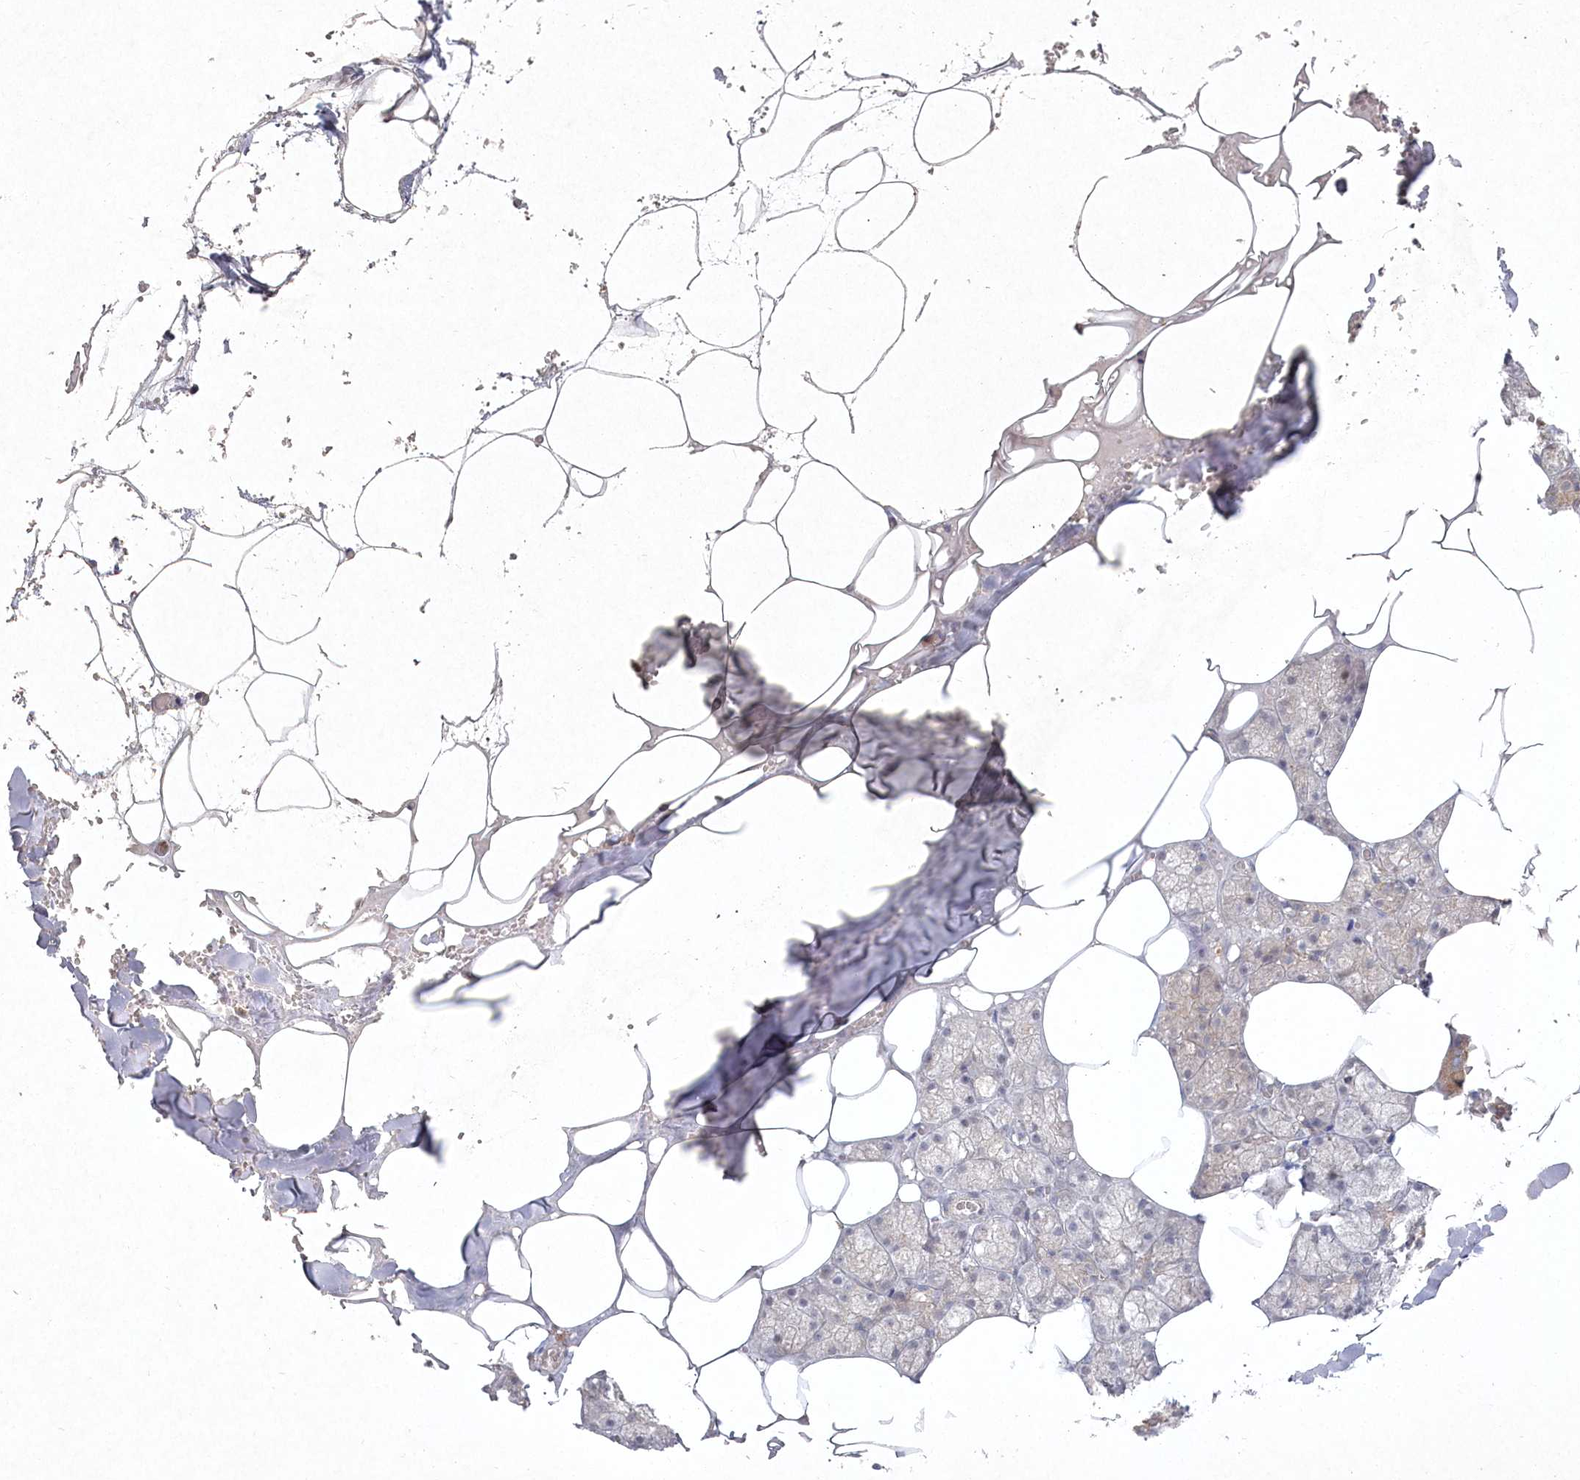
{"staining": {"intensity": "moderate", "quantity": "<25%", "location": "cytoplasmic/membranous"}, "tissue": "salivary gland", "cell_type": "Glandular cells", "image_type": "normal", "snomed": [{"axis": "morphology", "description": "Normal tissue, NOS"}, {"axis": "topography", "description": "Salivary gland"}], "caption": "Glandular cells display low levels of moderate cytoplasmic/membranous positivity in about <25% of cells in normal human salivary gland. The staining is performed using DAB (3,3'-diaminobenzidine) brown chromogen to label protein expression. The nuclei are counter-stained blue using hematoxylin.", "gene": "TGFBRAP1", "patient": {"sex": "male", "age": 62}}